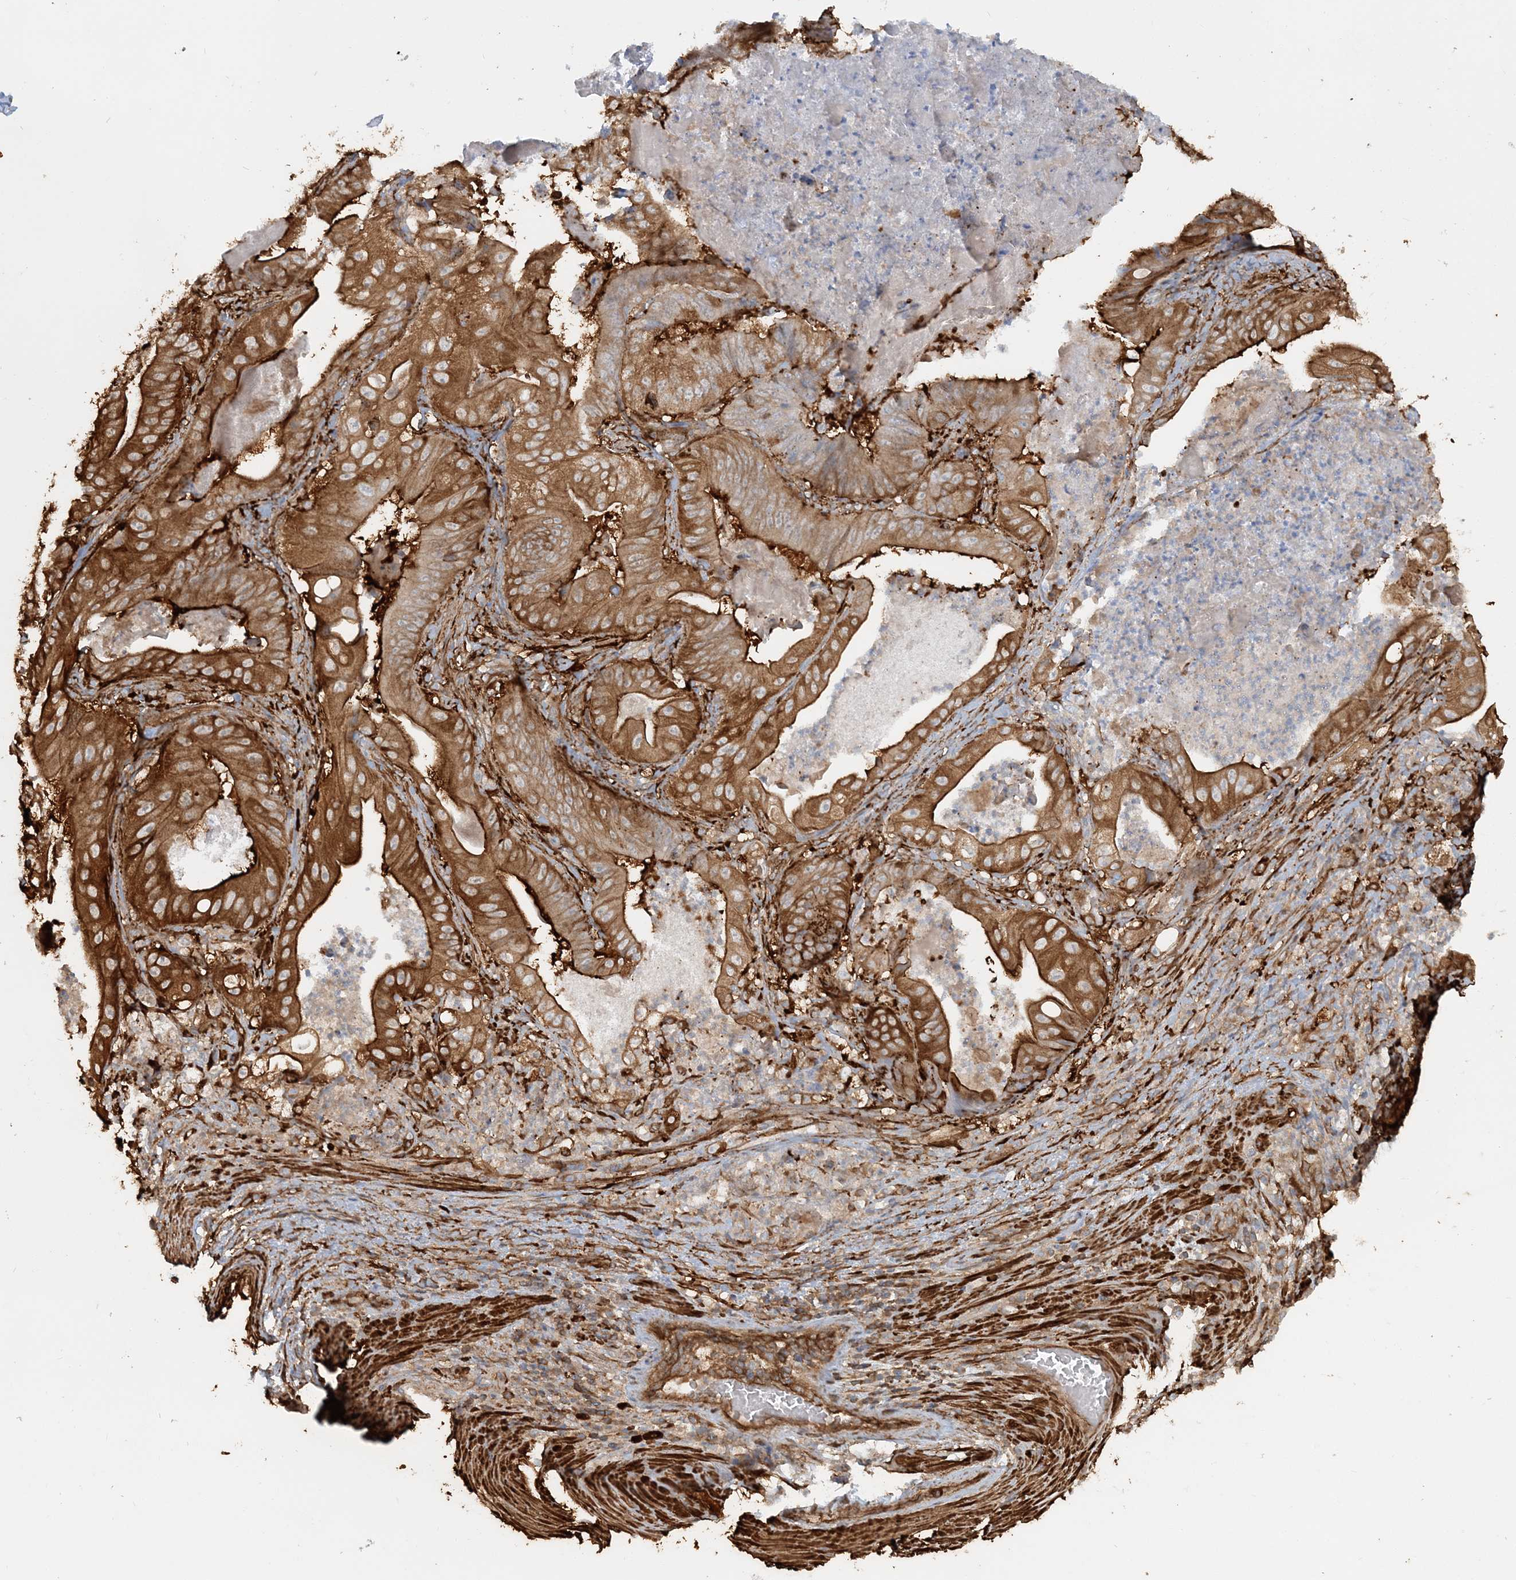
{"staining": {"intensity": "strong", "quantity": ">75%", "location": "cytoplasmic/membranous"}, "tissue": "stomach cancer", "cell_type": "Tumor cells", "image_type": "cancer", "snomed": [{"axis": "morphology", "description": "Adenocarcinoma, NOS"}, {"axis": "topography", "description": "Stomach"}], "caption": "Stomach cancer tissue exhibits strong cytoplasmic/membranous expression in about >75% of tumor cells, visualized by immunohistochemistry.", "gene": "DSTN", "patient": {"sex": "female", "age": 73}}